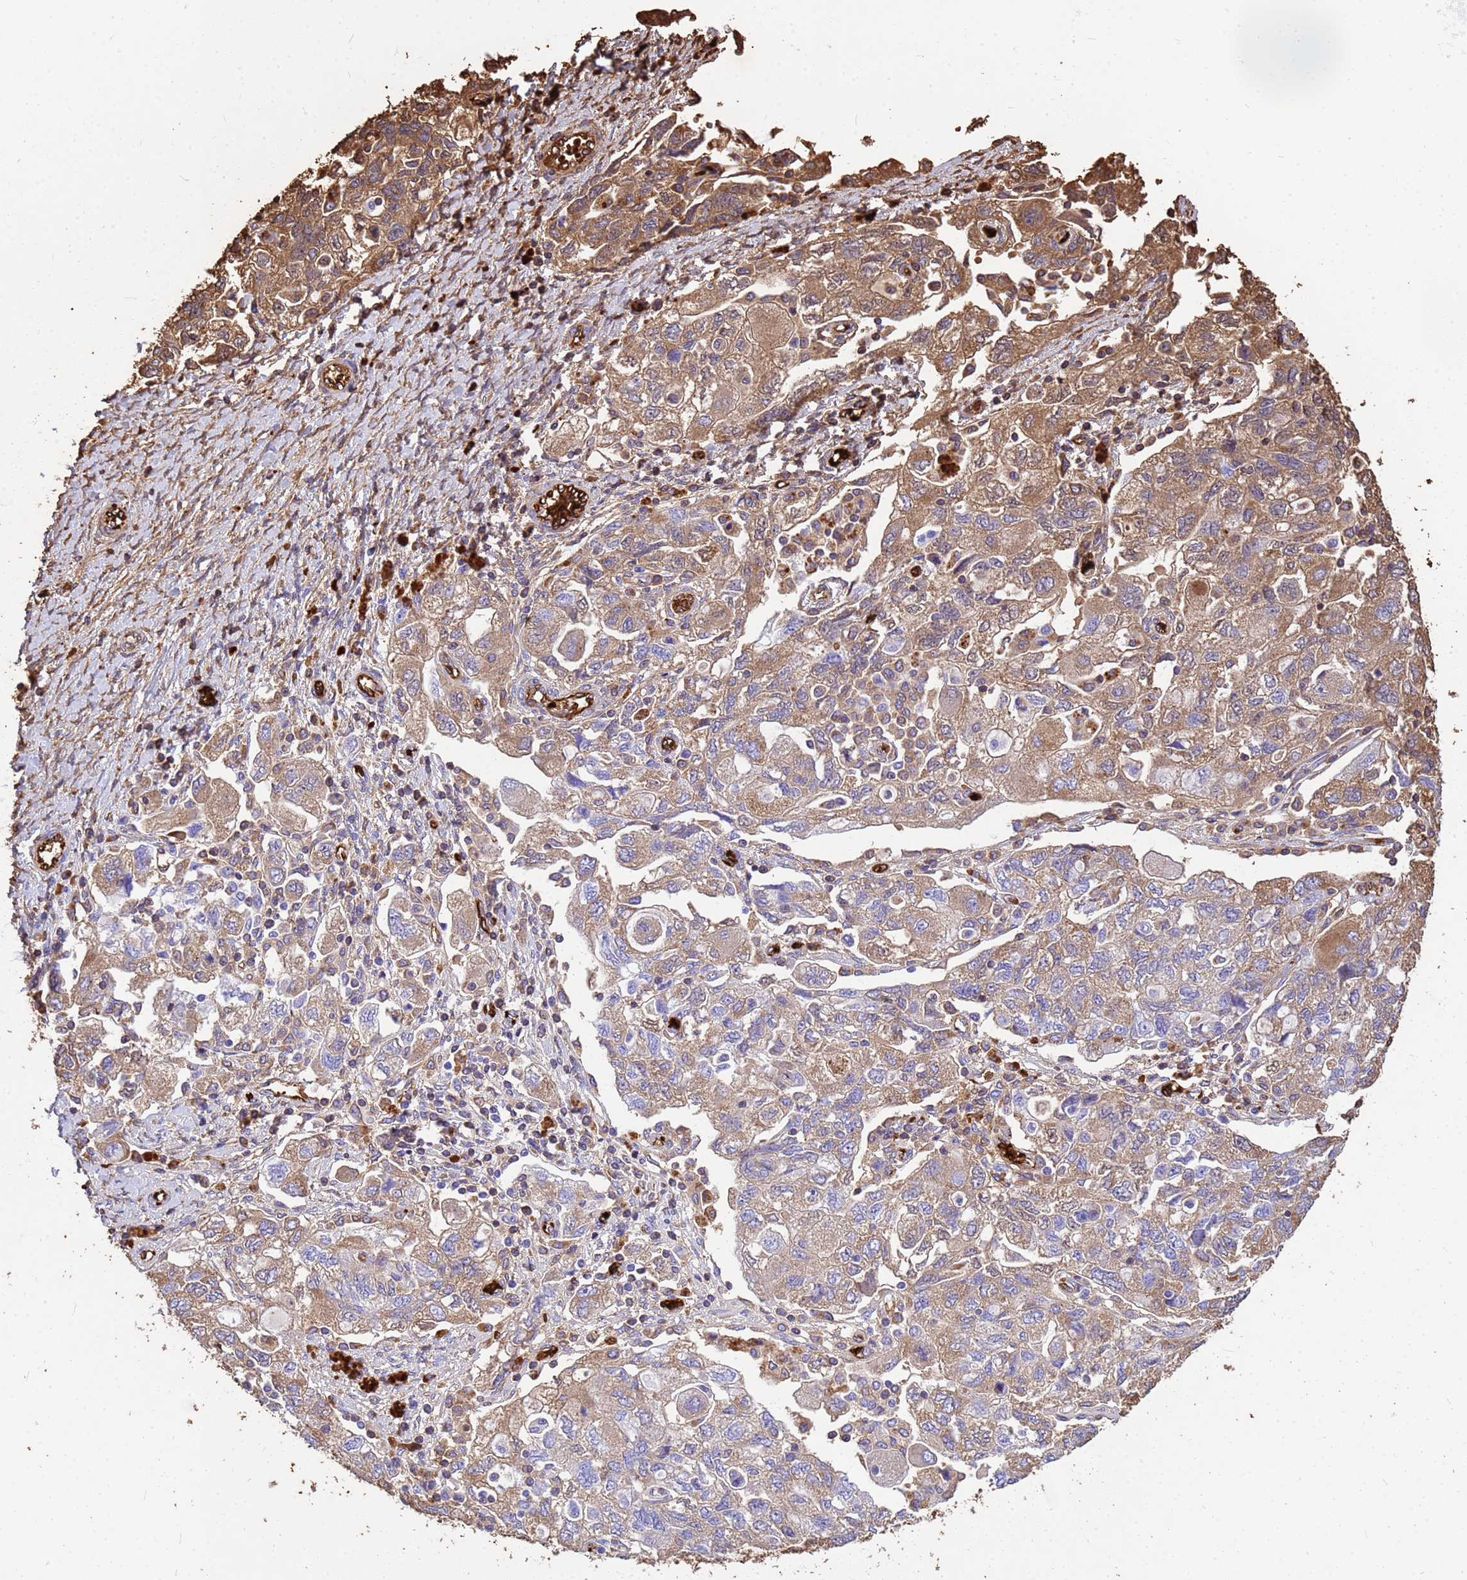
{"staining": {"intensity": "moderate", "quantity": "25%-75%", "location": "cytoplasmic/membranous"}, "tissue": "ovarian cancer", "cell_type": "Tumor cells", "image_type": "cancer", "snomed": [{"axis": "morphology", "description": "Carcinoma, NOS"}, {"axis": "morphology", "description": "Cystadenocarcinoma, serous, NOS"}, {"axis": "topography", "description": "Ovary"}], "caption": "Carcinoma (ovarian) tissue shows moderate cytoplasmic/membranous expression in approximately 25%-75% of tumor cells", "gene": "HBA2", "patient": {"sex": "female", "age": 69}}